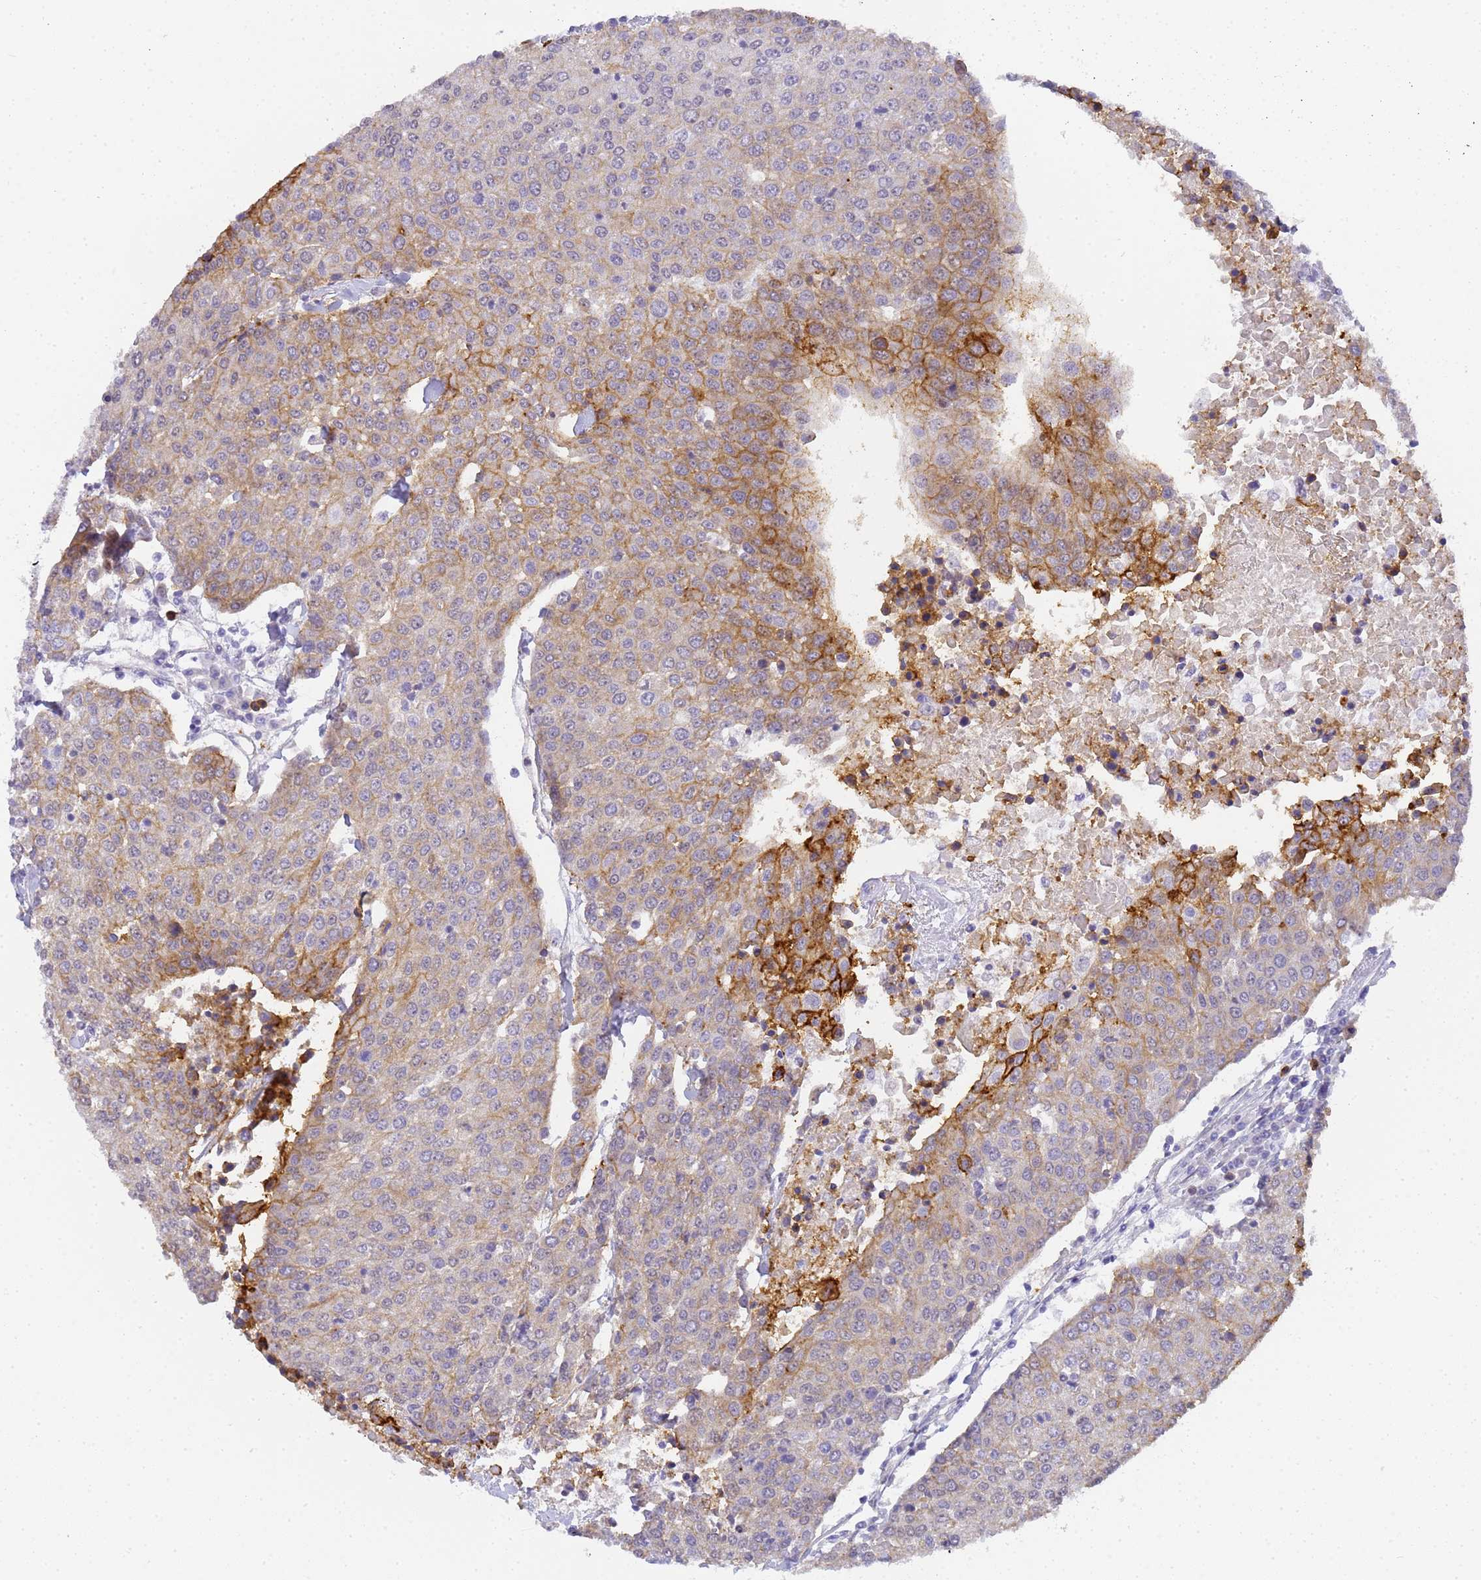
{"staining": {"intensity": "moderate", "quantity": "<25%", "location": "cytoplasmic/membranous"}, "tissue": "urothelial cancer", "cell_type": "Tumor cells", "image_type": "cancer", "snomed": [{"axis": "morphology", "description": "Urothelial carcinoma, High grade"}, {"axis": "topography", "description": "Urinary bladder"}], "caption": "The photomicrograph demonstrates staining of urothelial carcinoma (high-grade), revealing moderate cytoplasmic/membranous protein staining (brown color) within tumor cells.", "gene": "GON4L", "patient": {"sex": "female", "age": 85}}